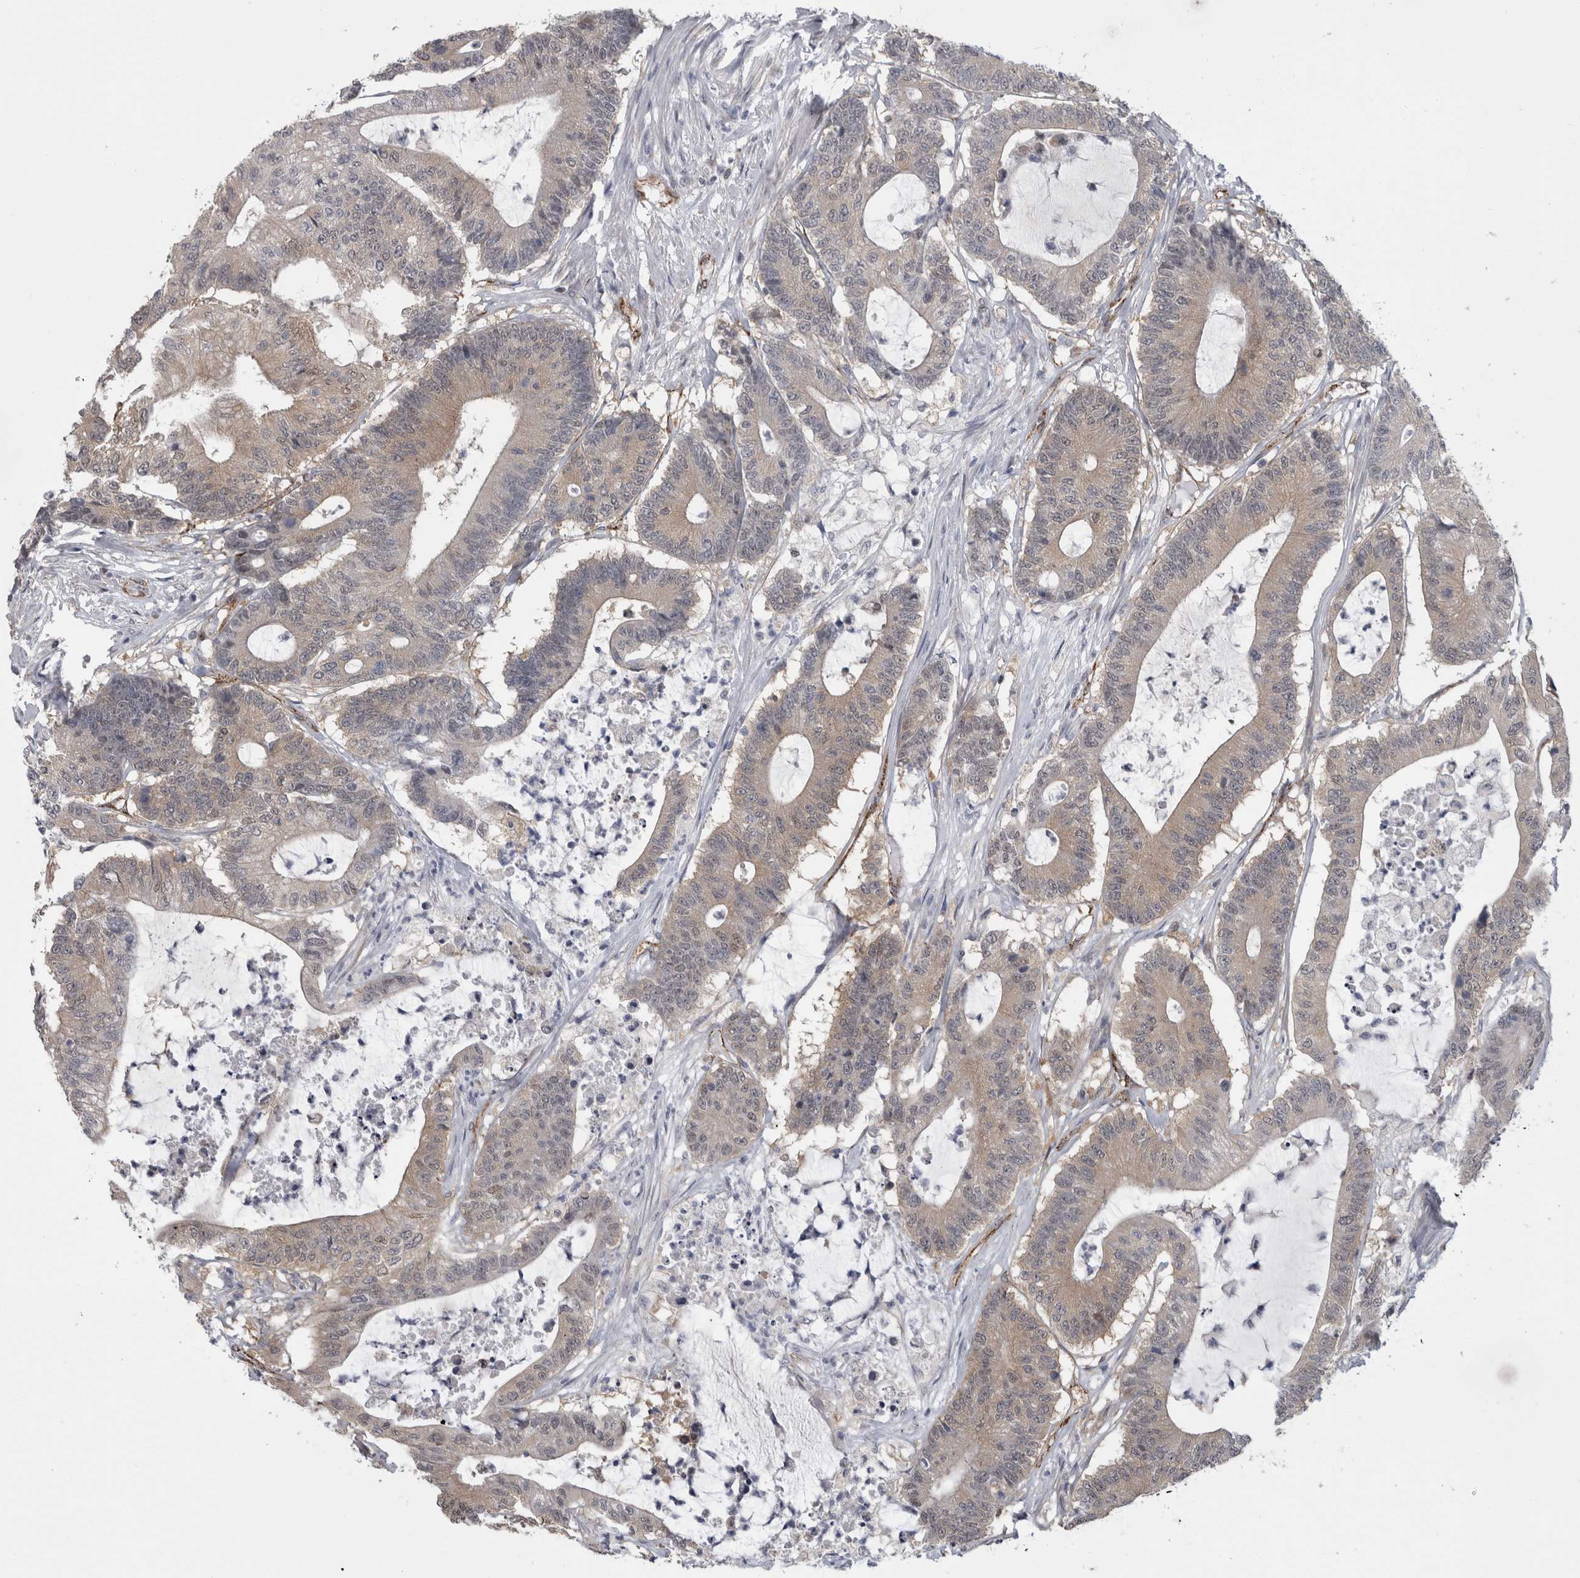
{"staining": {"intensity": "weak", "quantity": "25%-75%", "location": "cytoplasmic/membranous"}, "tissue": "colorectal cancer", "cell_type": "Tumor cells", "image_type": "cancer", "snomed": [{"axis": "morphology", "description": "Adenocarcinoma, NOS"}, {"axis": "topography", "description": "Colon"}], "caption": "Protein staining of colorectal cancer tissue demonstrates weak cytoplasmic/membranous staining in about 25%-75% of tumor cells. The protein of interest is shown in brown color, while the nuclei are stained blue.", "gene": "ACOT7", "patient": {"sex": "female", "age": 84}}